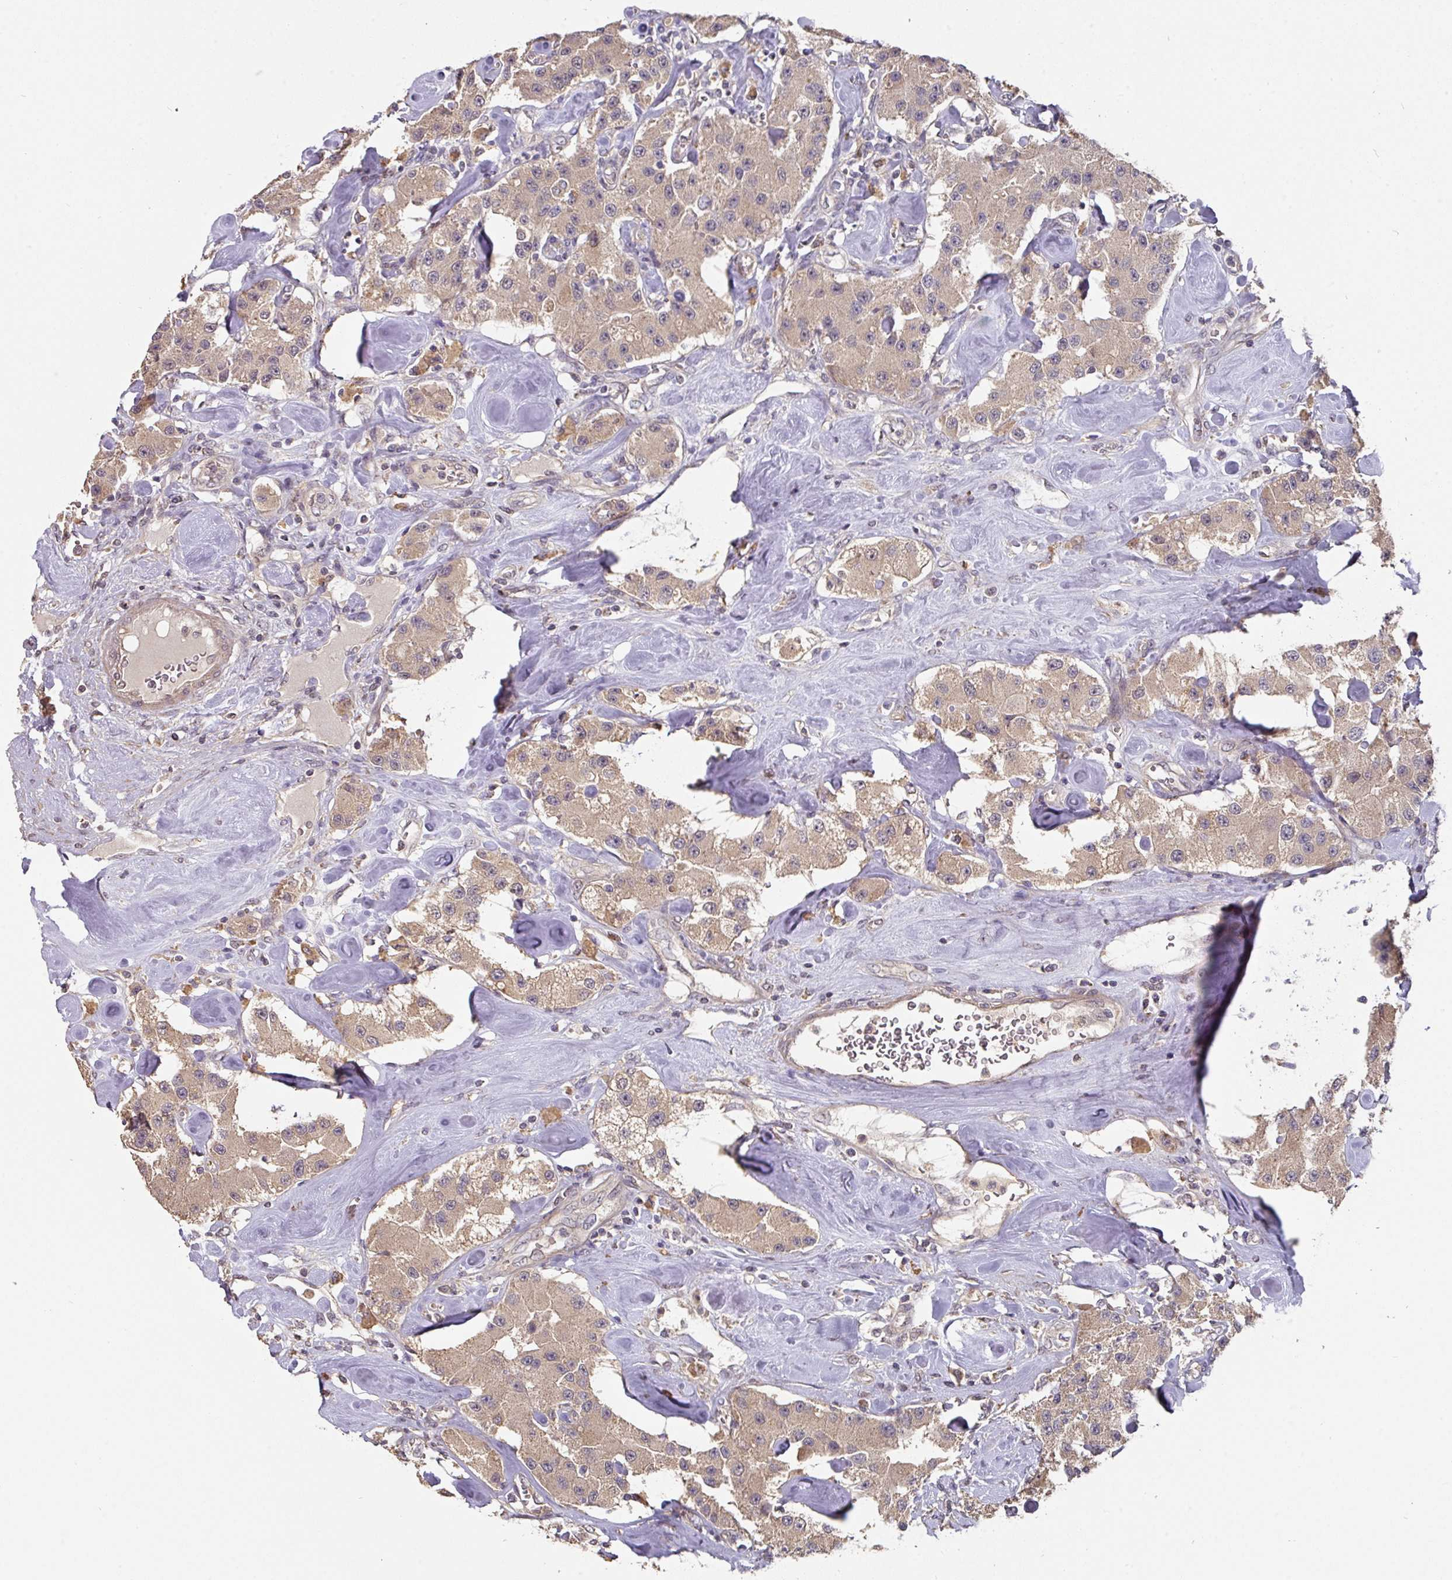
{"staining": {"intensity": "weak", "quantity": ">75%", "location": "cytoplasmic/membranous"}, "tissue": "carcinoid", "cell_type": "Tumor cells", "image_type": "cancer", "snomed": [{"axis": "morphology", "description": "Carcinoid, malignant, NOS"}, {"axis": "topography", "description": "Pancreas"}], "caption": "Protein staining demonstrates weak cytoplasmic/membranous staining in about >75% of tumor cells in carcinoid (malignant). (Brightfield microscopy of DAB IHC at high magnification).", "gene": "ACVR2B", "patient": {"sex": "male", "age": 41}}